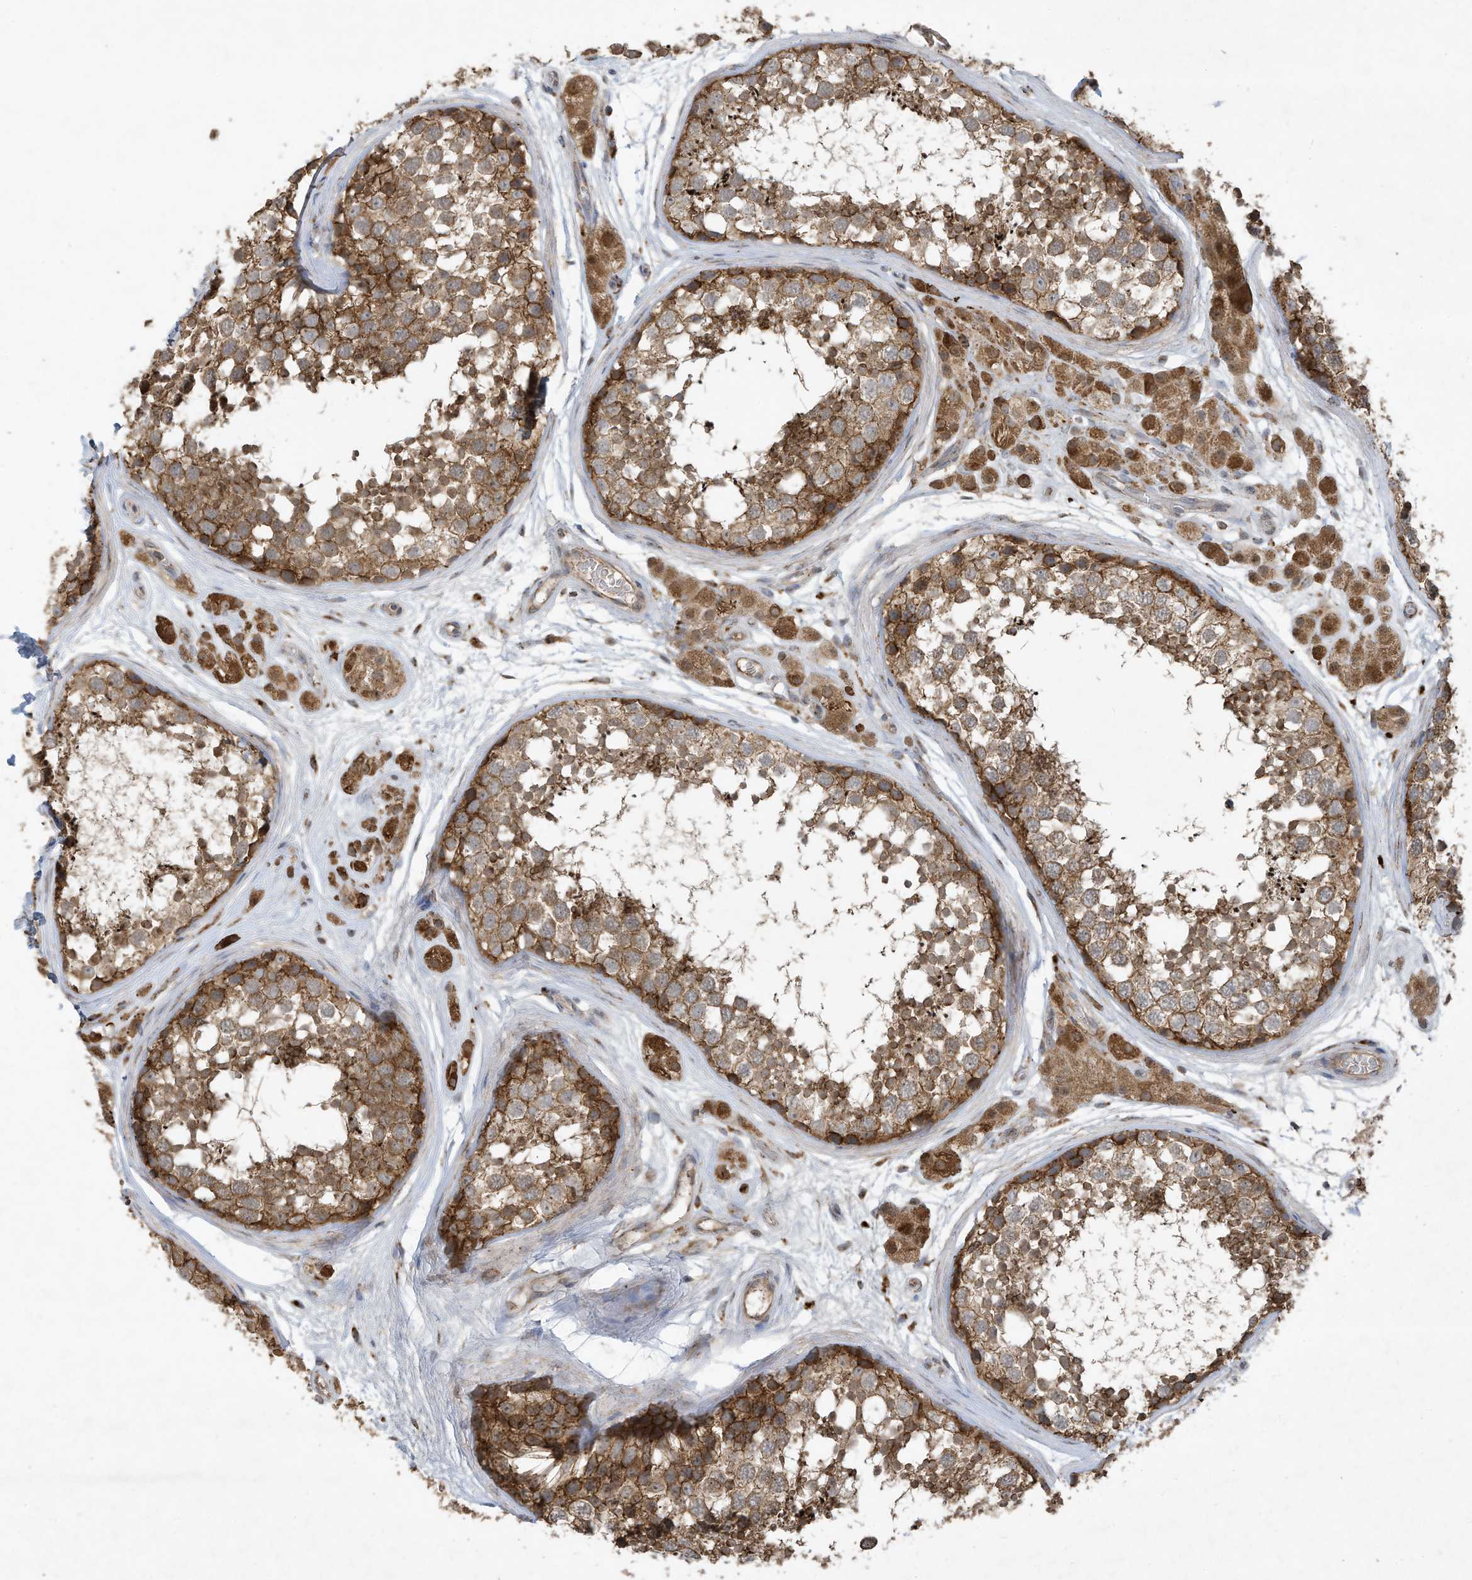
{"staining": {"intensity": "moderate", "quantity": ">75%", "location": "cytoplasmic/membranous"}, "tissue": "testis", "cell_type": "Cells in seminiferous ducts", "image_type": "normal", "snomed": [{"axis": "morphology", "description": "Normal tissue, NOS"}, {"axis": "topography", "description": "Testis"}], "caption": "Protein positivity by immunohistochemistry (IHC) demonstrates moderate cytoplasmic/membranous expression in about >75% of cells in seminiferous ducts in benign testis.", "gene": "C2orf74", "patient": {"sex": "male", "age": 56}}